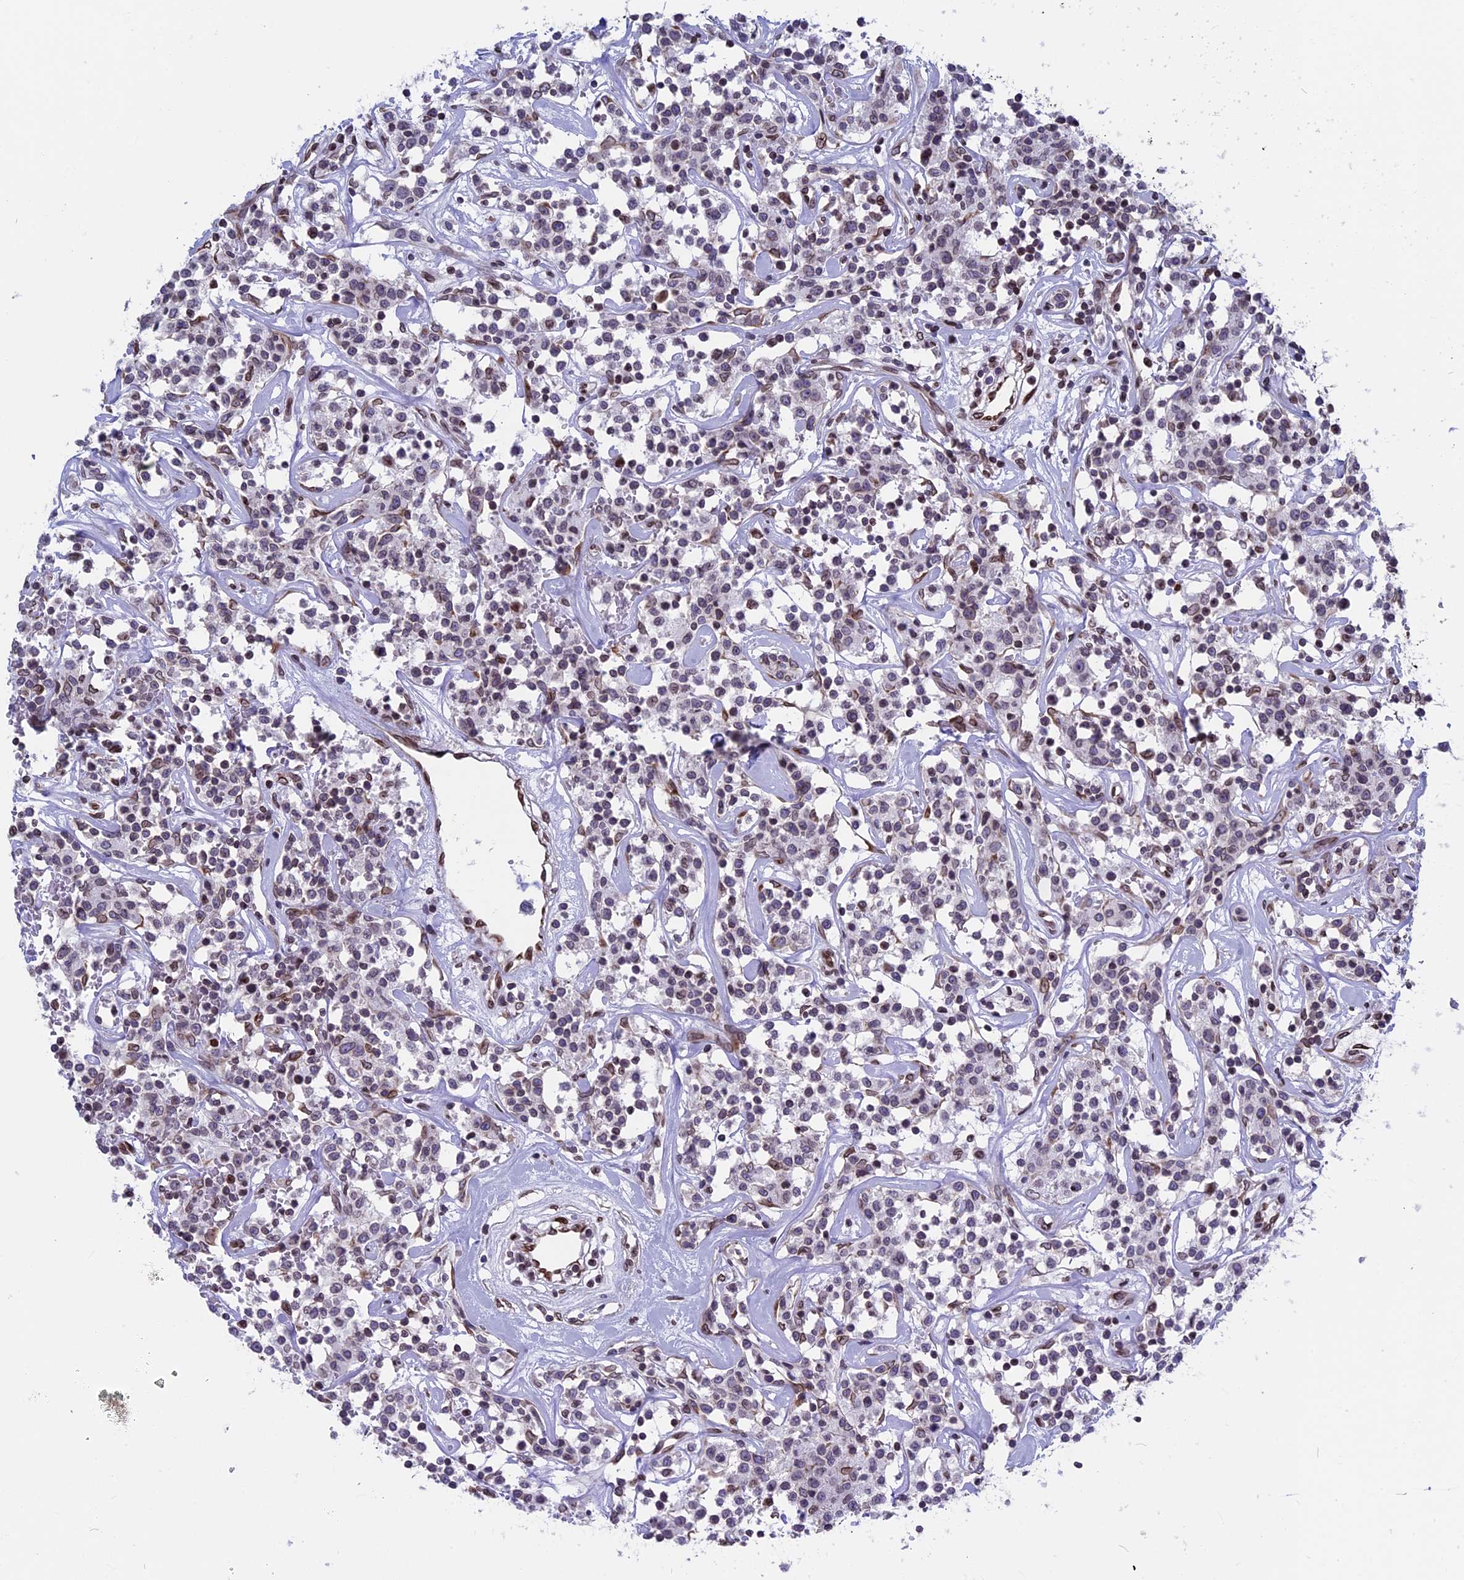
{"staining": {"intensity": "moderate", "quantity": ">75%", "location": "cytoplasmic/membranous,nuclear"}, "tissue": "lymphoma", "cell_type": "Tumor cells", "image_type": "cancer", "snomed": [{"axis": "morphology", "description": "Malignant lymphoma, non-Hodgkin's type, Low grade"}, {"axis": "topography", "description": "Small intestine"}], "caption": "A histopathology image showing moderate cytoplasmic/membranous and nuclear expression in approximately >75% of tumor cells in low-grade malignant lymphoma, non-Hodgkin's type, as visualized by brown immunohistochemical staining.", "gene": "PTCHD4", "patient": {"sex": "female", "age": 59}}